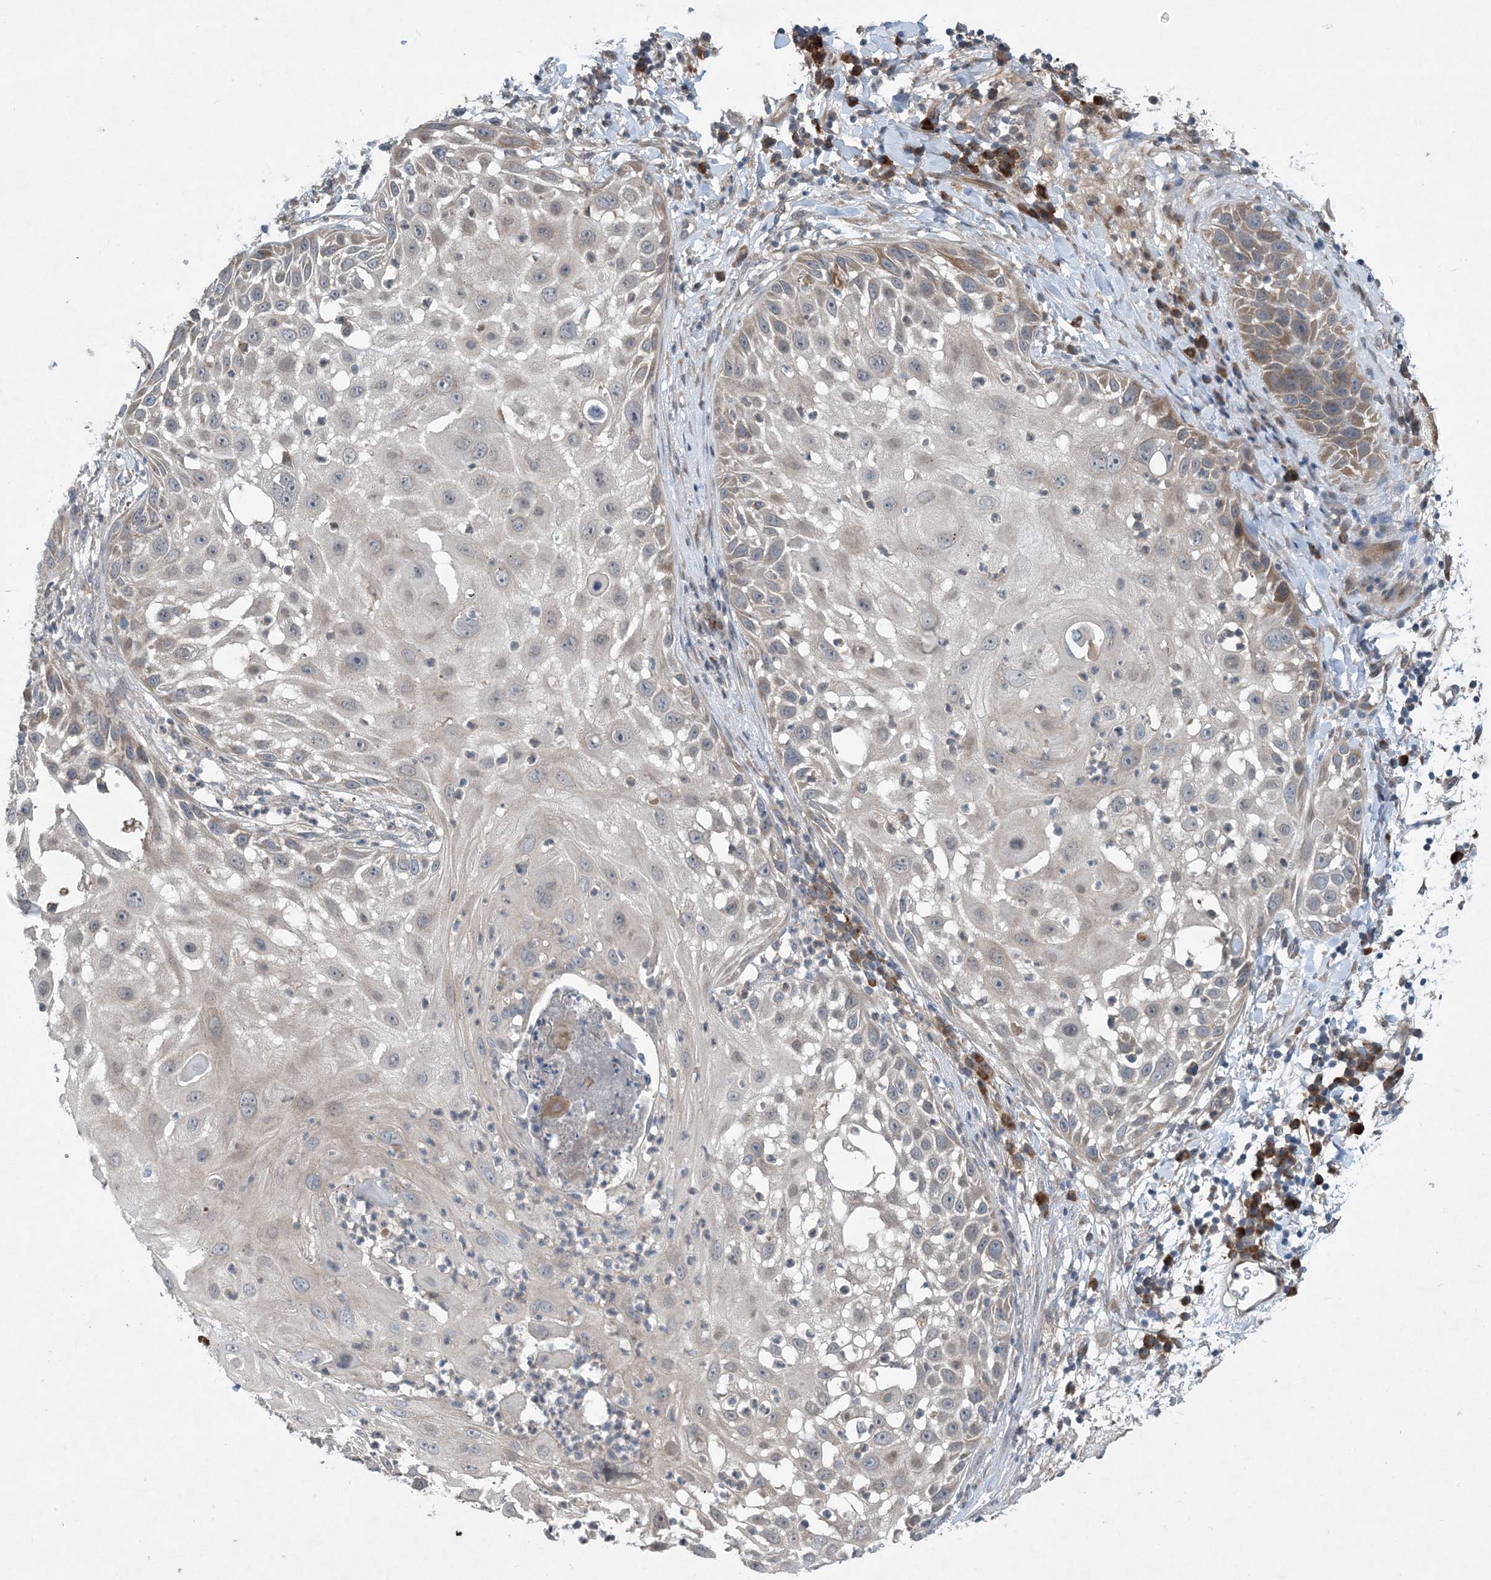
{"staining": {"intensity": "moderate", "quantity": "<25%", "location": "cytoplasmic/membranous"}, "tissue": "skin cancer", "cell_type": "Tumor cells", "image_type": "cancer", "snomed": [{"axis": "morphology", "description": "Squamous cell carcinoma, NOS"}, {"axis": "topography", "description": "Skin"}], "caption": "Immunohistochemical staining of human skin cancer (squamous cell carcinoma) shows low levels of moderate cytoplasmic/membranous staining in about <25% of tumor cells.", "gene": "PHOSPHO2", "patient": {"sex": "female", "age": 44}}